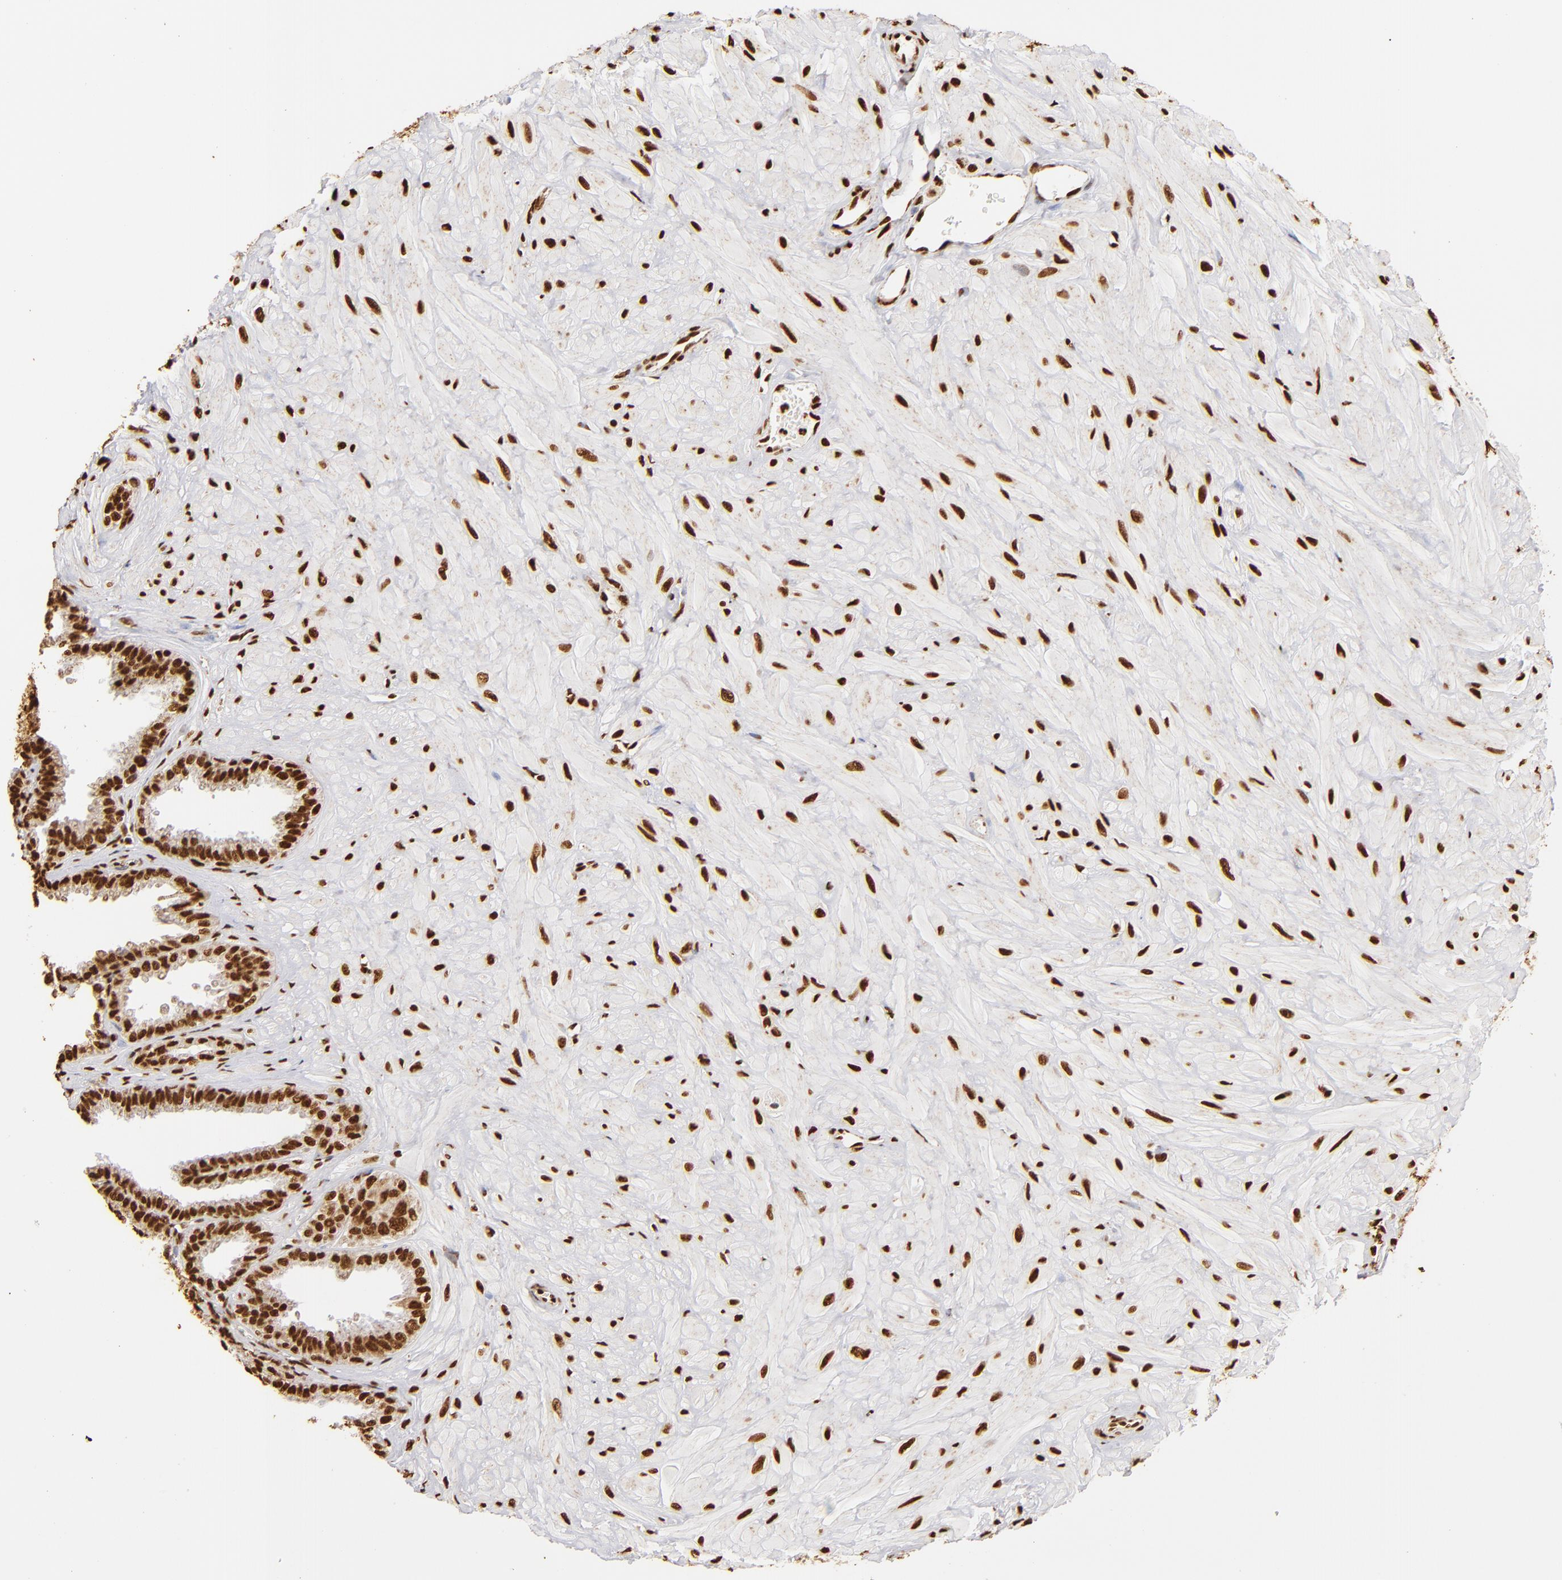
{"staining": {"intensity": "strong", "quantity": ">75%", "location": "nuclear"}, "tissue": "seminal vesicle", "cell_type": "Glandular cells", "image_type": "normal", "snomed": [{"axis": "morphology", "description": "Normal tissue, NOS"}, {"axis": "topography", "description": "Seminal veicle"}], "caption": "An image showing strong nuclear positivity in about >75% of glandular cells in unremarkable seminal vesicle, as visualized by brown immunohistochemical staining.", "gene": "ILF3", "patient": {"sex": "male", "age": 26}}